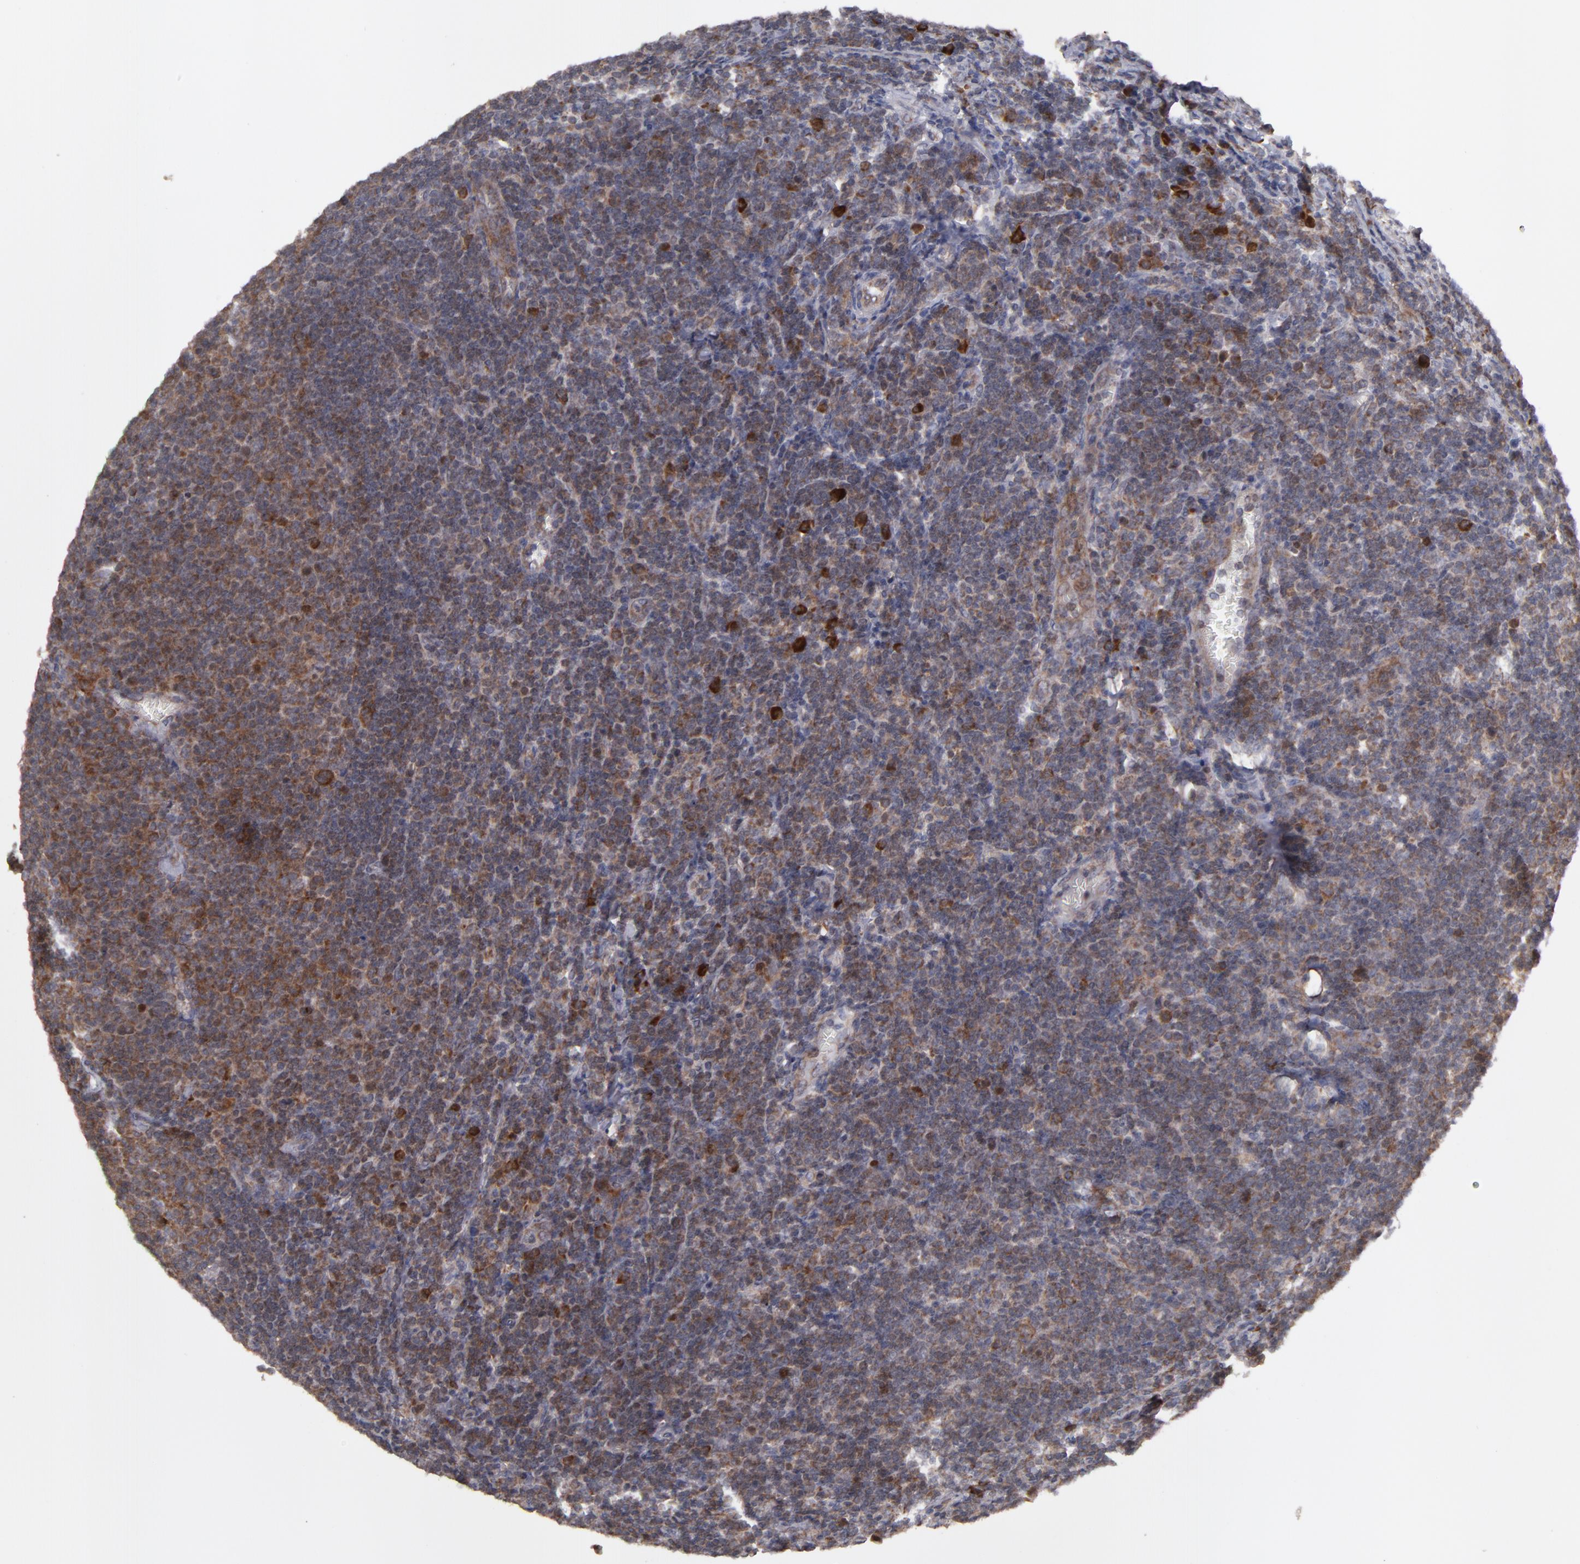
{"staining": {"intensity": "weak", "quantity": ">75%", "location": "cytoplasmic/membranous"}, "tissue": "lymphoma", "cell_type": "Tumor cells", "image_type": "cancer", "snomed": [{"axis": "morphology", "description": "Malignant lymphoma, non-Hodgkin's type, Low grade"}, {"axis": "topography", "description": "Lymph node"}], "caption": "The image displays immunohistochemical staining of low-grade malignant lymphoma, non-Hodgkin's type. There is weak cytoplasmic/membranous expression is seen in about >75% of tumor cells.", "gene": "SND1", "patient": {"sex": "male", "age": 74}}